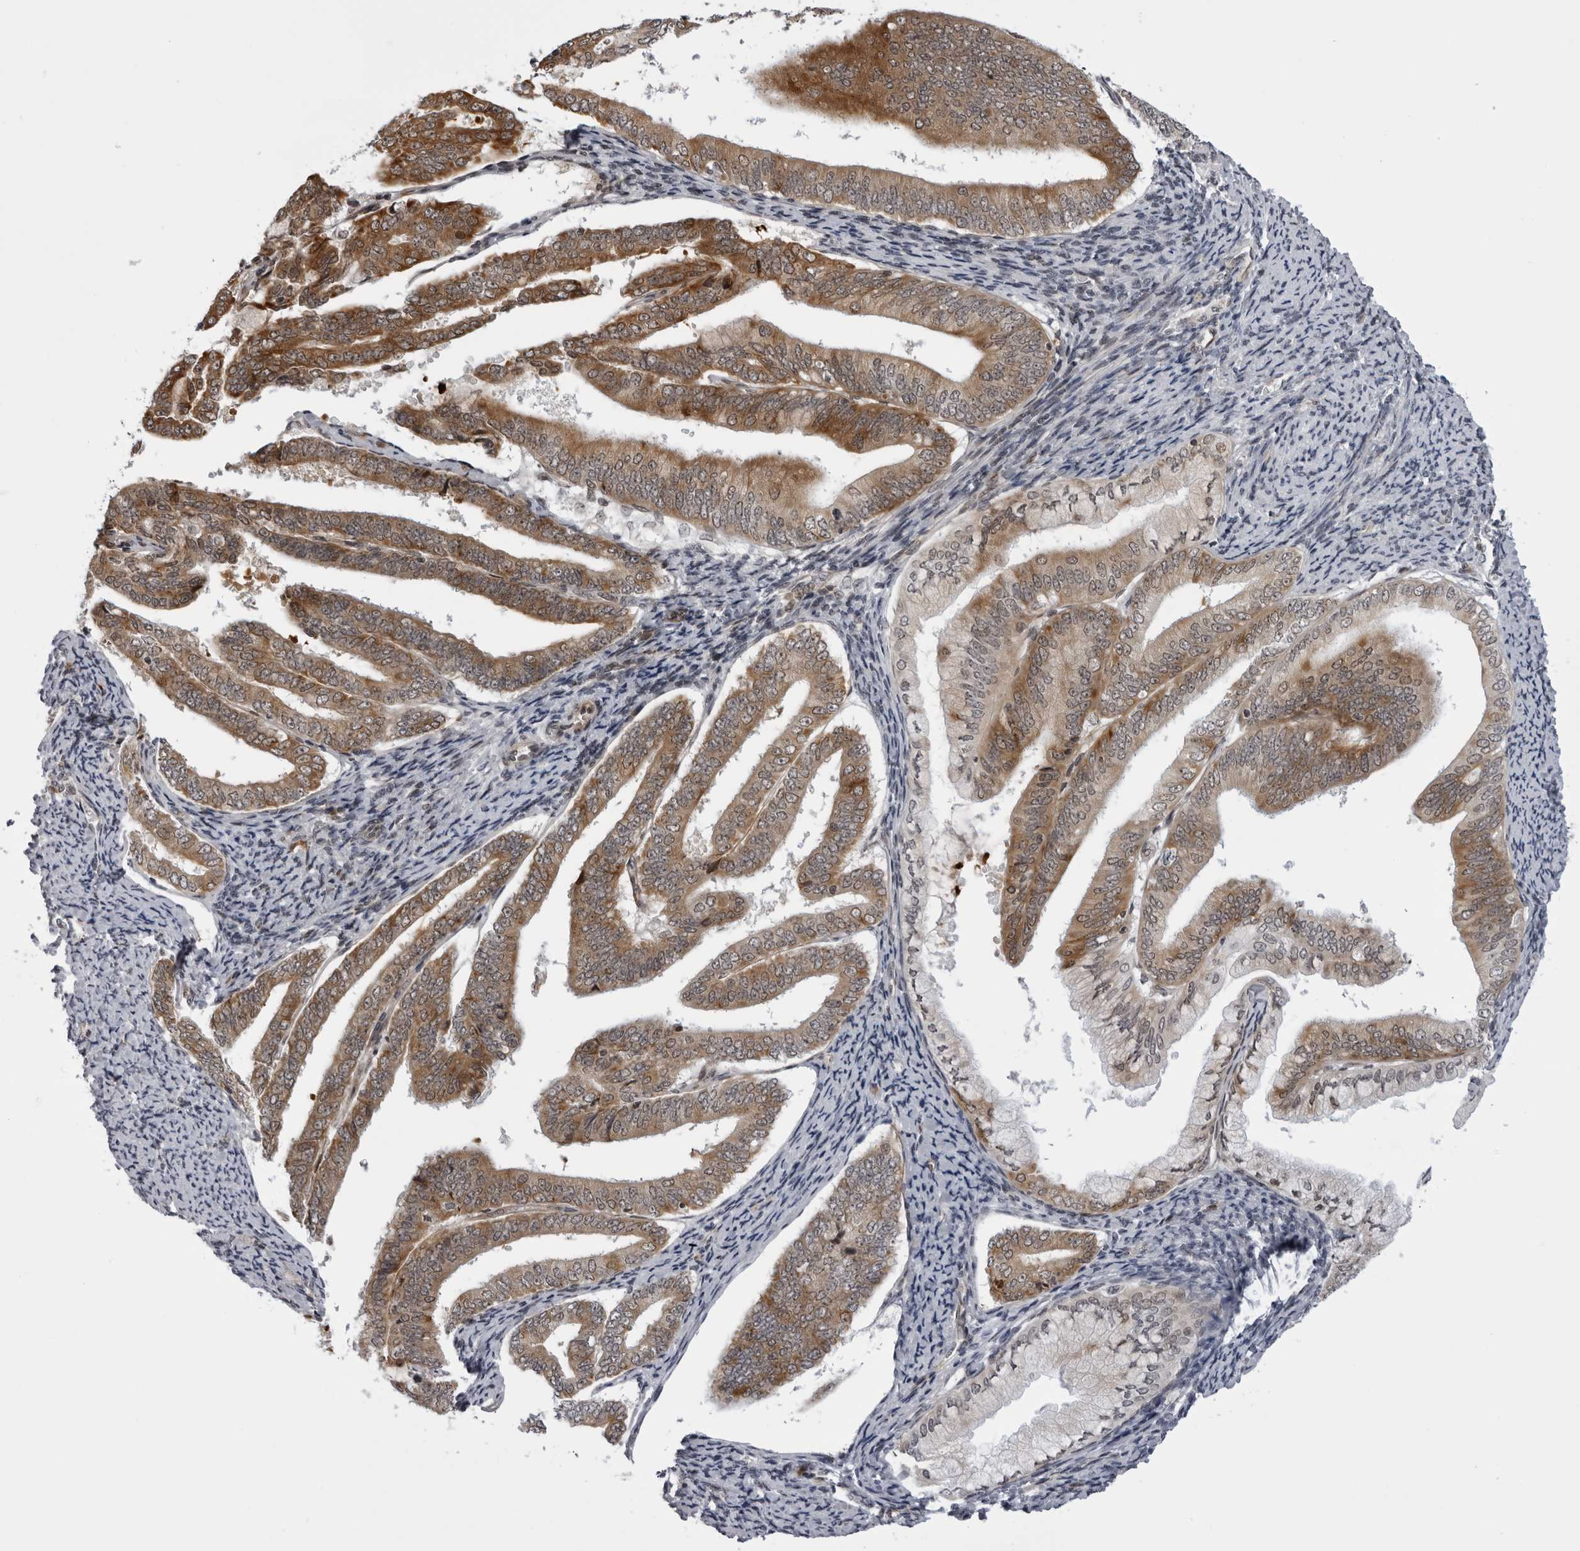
{"staining": {"intensity": "moderate", "quantity": ">75%", "location": "cytoplasmic/membranous"}, "tissue": "endometrial cancer", "cell_type": "Tumor cells", "image_type": "cancer", "snomed": [{"axis": "morphology", "description": "Adenocarcinoma, NOS"}, {"axis": "topography", "description": "Endometrium"}], "caption": "Moderate cytoplasmic/membranous protein staining is present in approximately >75% of tumor cells in endometrial adenocarcinoma.", "gene": "GCSAML", "patient": {"sex": "female", "age": 63}}